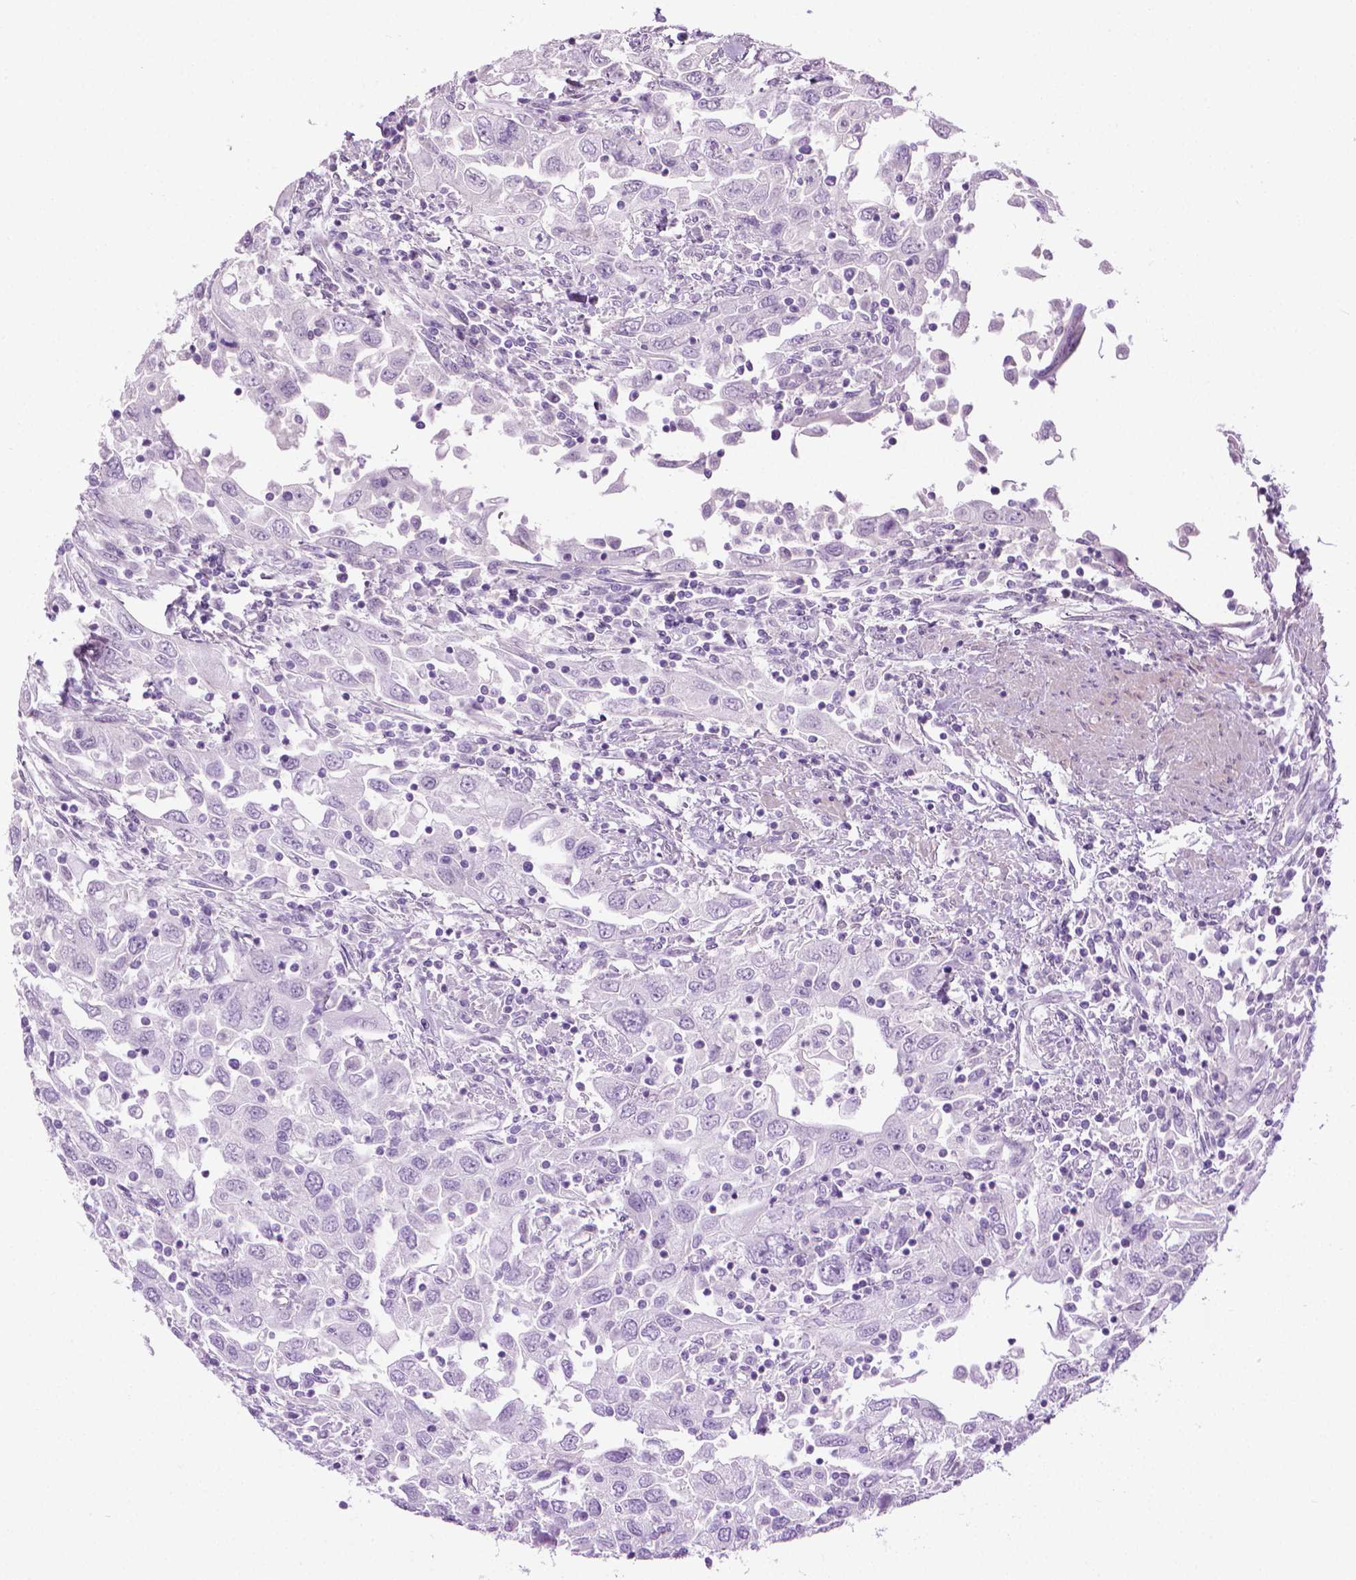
{"staining": {"intensity": "negative", "quantity": "none", "location": "none"}, "tissue": "urothelial cancer", "cell_type": "Tumor cells", "image_type": "cancer", "snomed": [{"axis": "morphology", "description": "Urothelial carcinoma, High grade"}, {"axis": "topography", "description": "Urinary bladder"}], "caption": "Tumor cells show no significant expression in urothelial carcinoma (high-grade).", "gene": "DNAI7", "patient": {"sex": "male", "age": 76}}